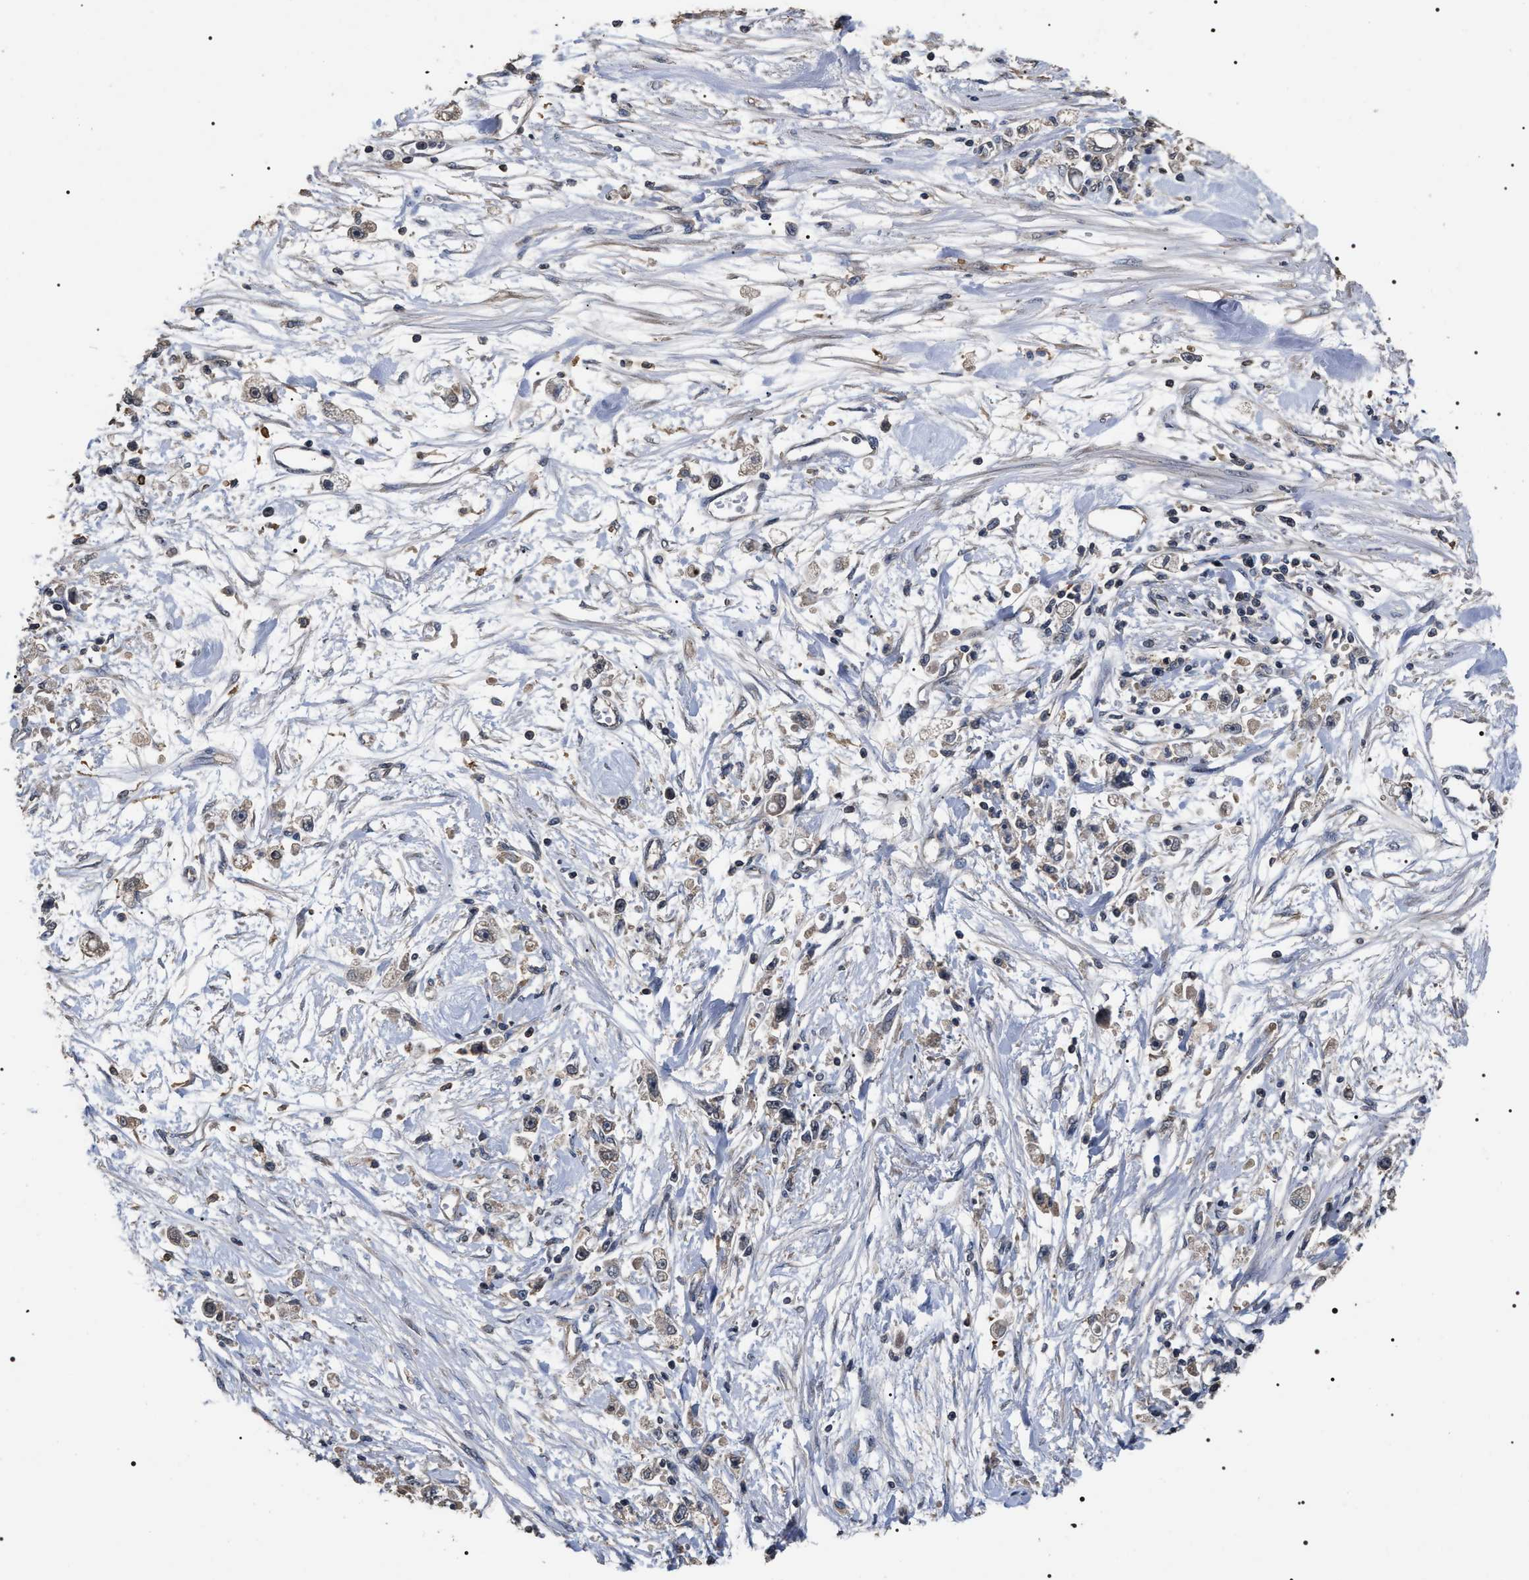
{"staining": {"intensity": "weak", "quantity": "<25%", "location": "cytoplasmic/membranous,nuclear"}, "tissue": "stomach cancer", "cell_type": "Tumor cells", "image_type": "cancer", "snomed": [{"axis": "morphology", "description": "Adenocarcinoma, NOS"}, {"axis": "topography", "description": "Stomach"}], "caption": "An IHC image of stomach cancer is shown. There is no staining in tumor cells of stomach cancer.", "gene": "UPF3A", "patient": {"sex": "female", "age": 59}}